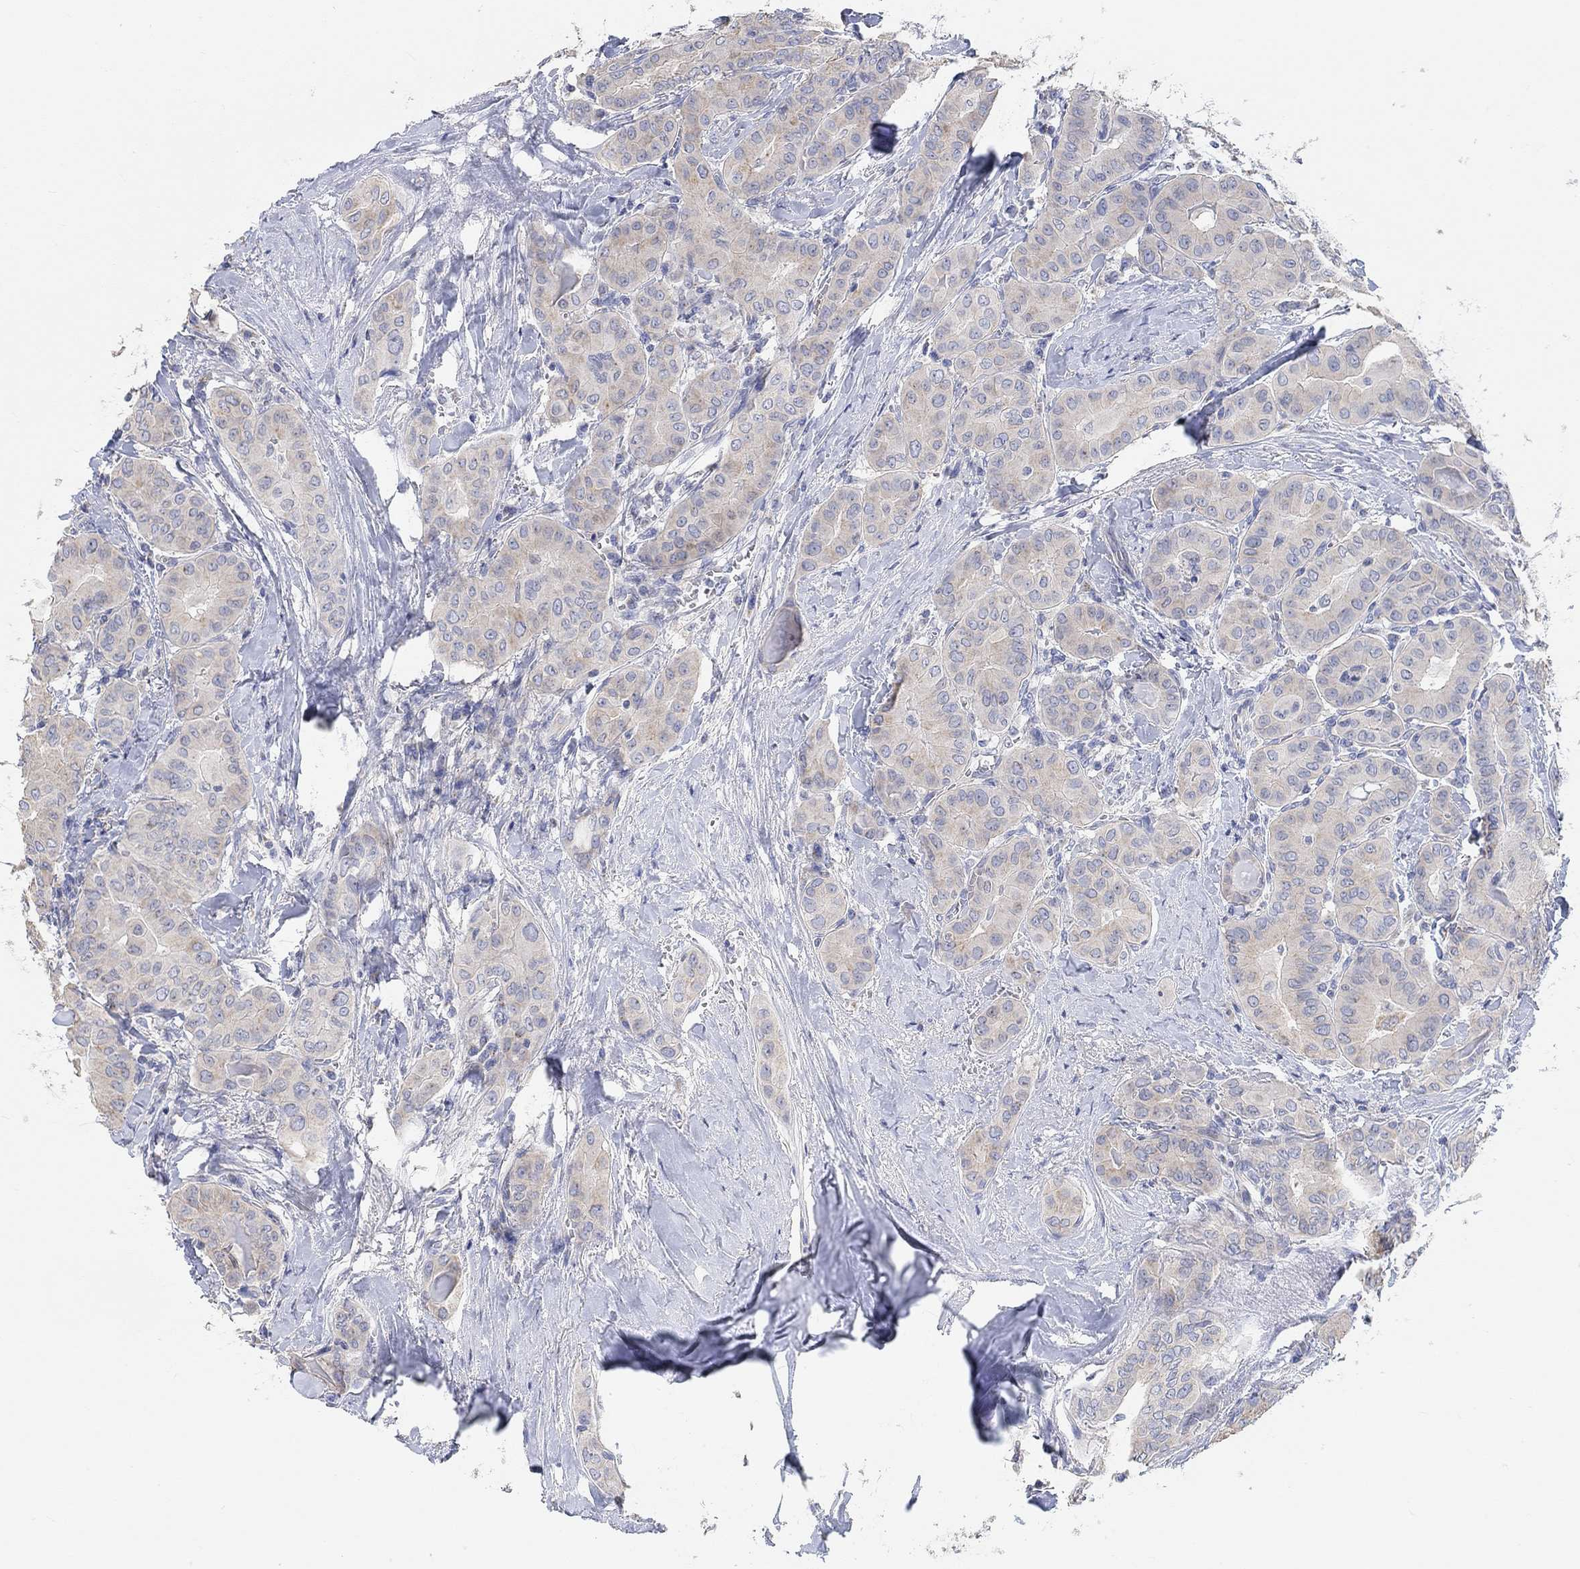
{"staining": {"intensity": "weak", "quantity": ">75%", "location": "cytoplasmic/membranous"}, "tissue": "thyroid cancer", "cell_type": "Tumor cells", "image_type": "cancer", "snomed": [{"axis": "morphology", "description": "Papillary adenocarcinoma, NOS"}, {"axis": "topography", "description": "Thyroid gland"}], "caption": "Approximately >75% of tumor cells in human thyroid cancer show weak cytoplasmic/membranous protein positivity as visualized by brown immunohistochemical staining.", "gene": "NLRP14", "patient": {"sex": "female", "age": 37}}